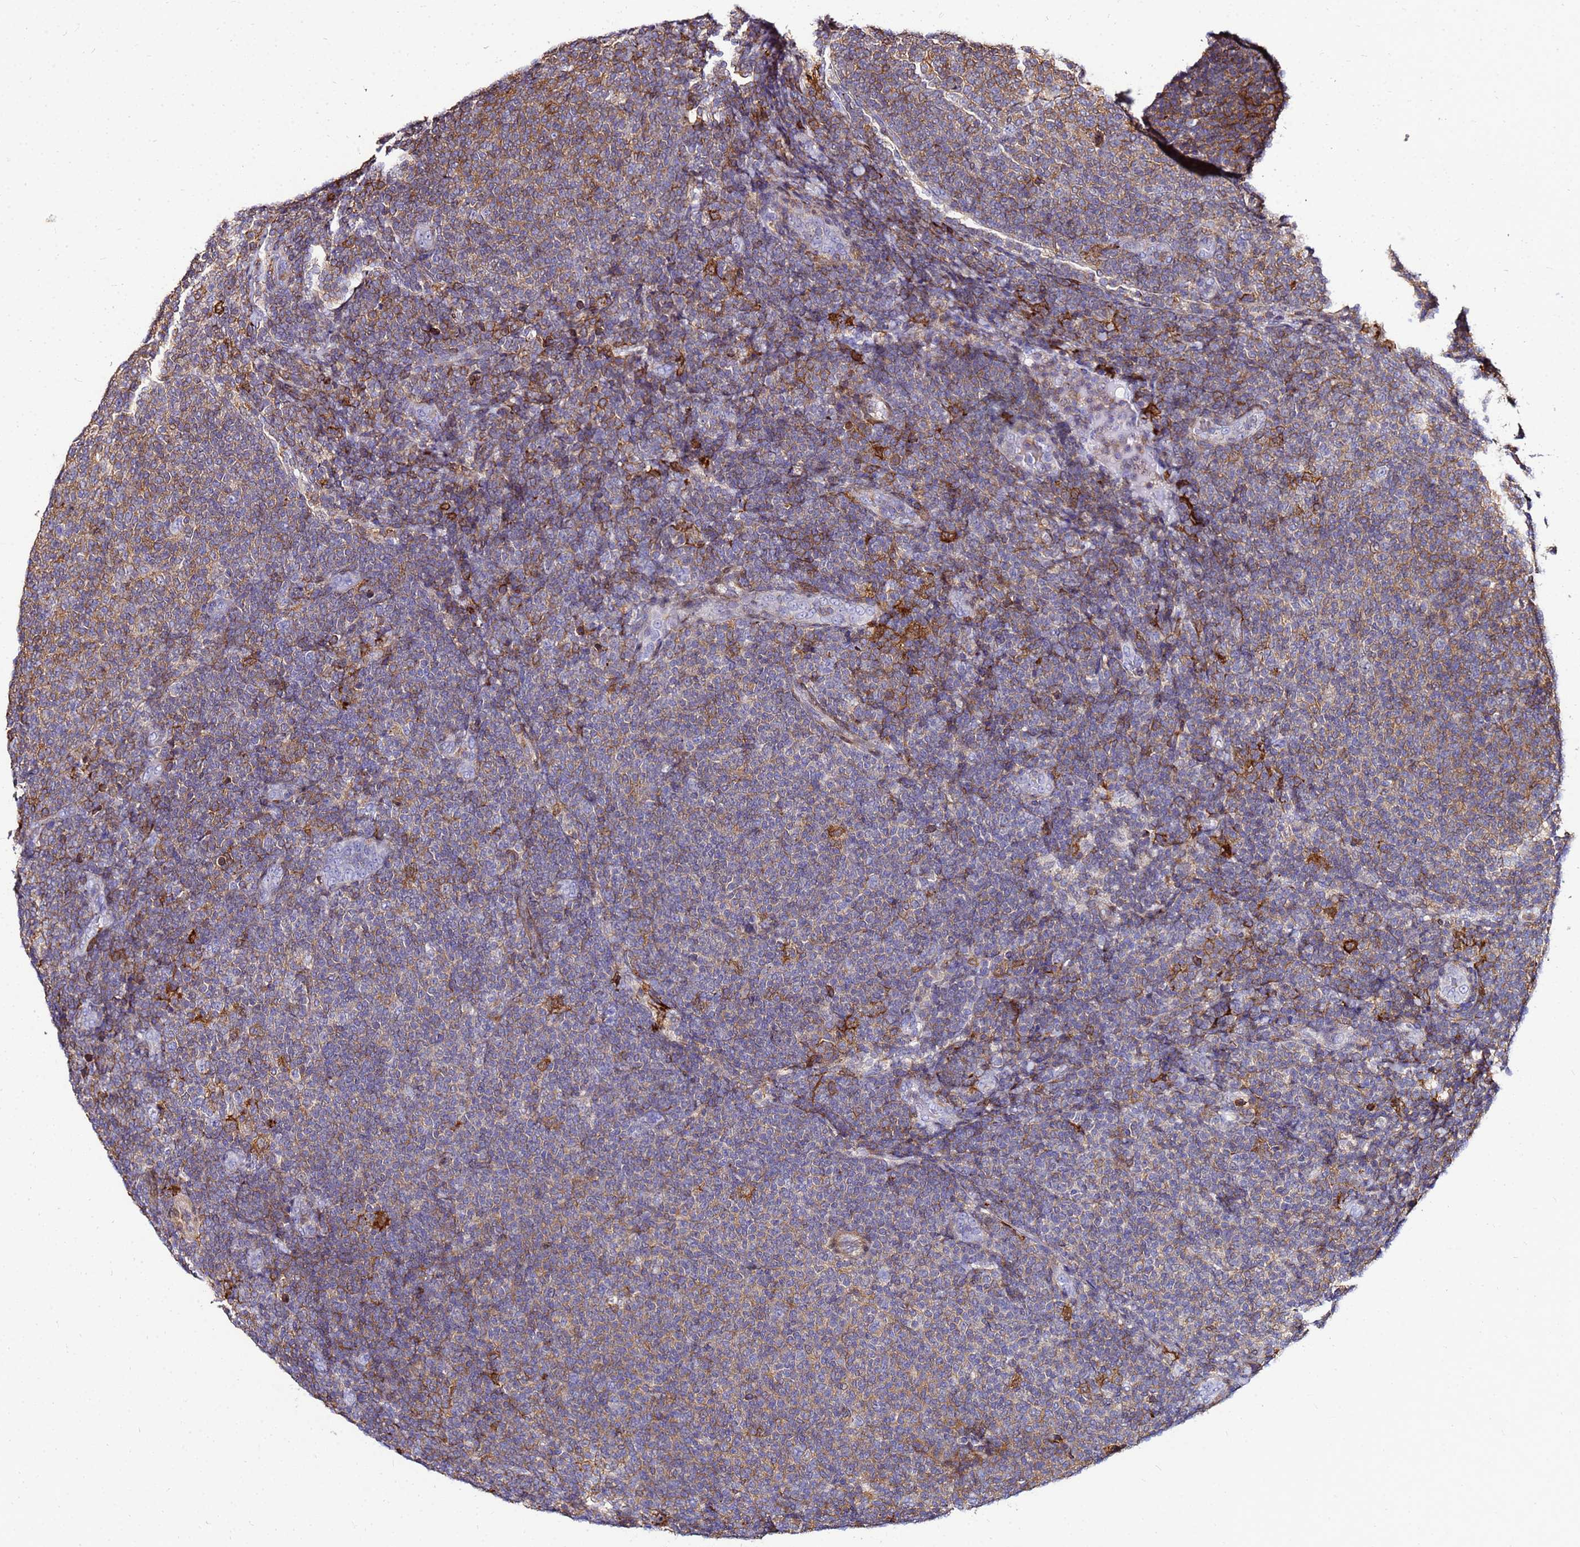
{"staining": {"intensity": "moderate", "quantity": "<25%", "location": "cytoplasmic/membranous"}, "tissue": "lymphoma", "cell_type": "Tumor cells", "image_type": "cancer", "snomed": [{"axis": "morphology", "description": "Malignant lymphoma, non-Hodgkin's type, Low grade"}, {"axis": "topography", "description": "Lymph node"}], "caption": "Immunohistochemical staining of low-grade malignant lymphoma, non-Hodgkin's type shows moderate cytoplasmic/membranous protein positivity in approximately <25% of tumor cells. (brown staining indicates protein expression, while blue staining denotes nuclei).", "gene": "DBNDD2", "patient": {"sex": "male", "age": 66}}